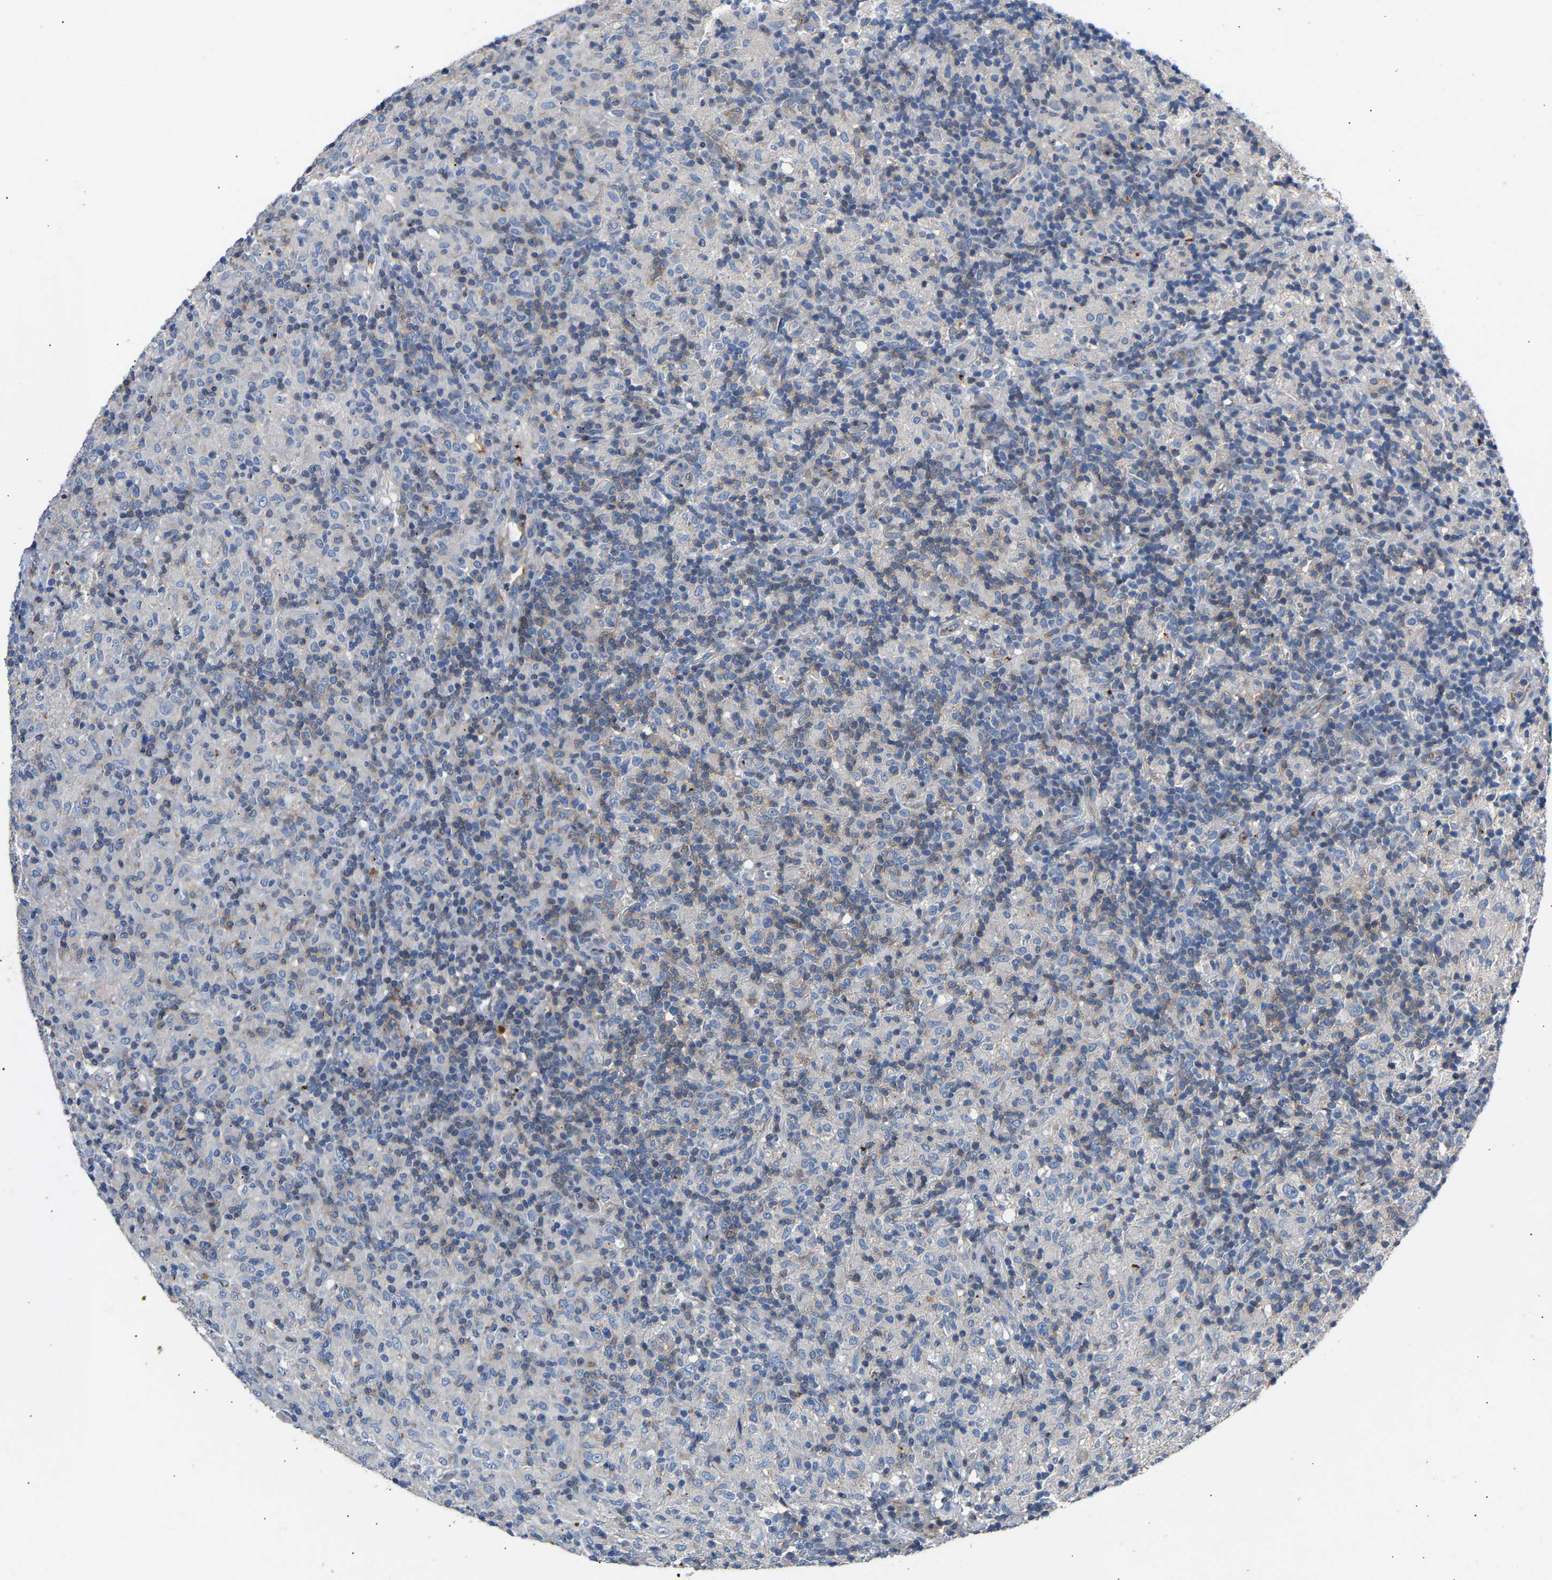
{"staining": {"intensity": "weak", "quantity": "<25%", "location": "cytoplasmic/membranous"}, "tissue": "lymphoma", "cell_type": "Tumor cells", "image_type": "cancer", "snomed": [{"axis": "morphology", "description": "Hodgkin's disease, NOS"}, {"axis": "topography", "description": "Lymph node"}], "caption": "This is an immunohistochemistry (IHC) photomicrograph of lymphoma. There is no expression in tumor cells.", "gene": "CCDC171", "patient": {"sex": "male", "age": 70}}